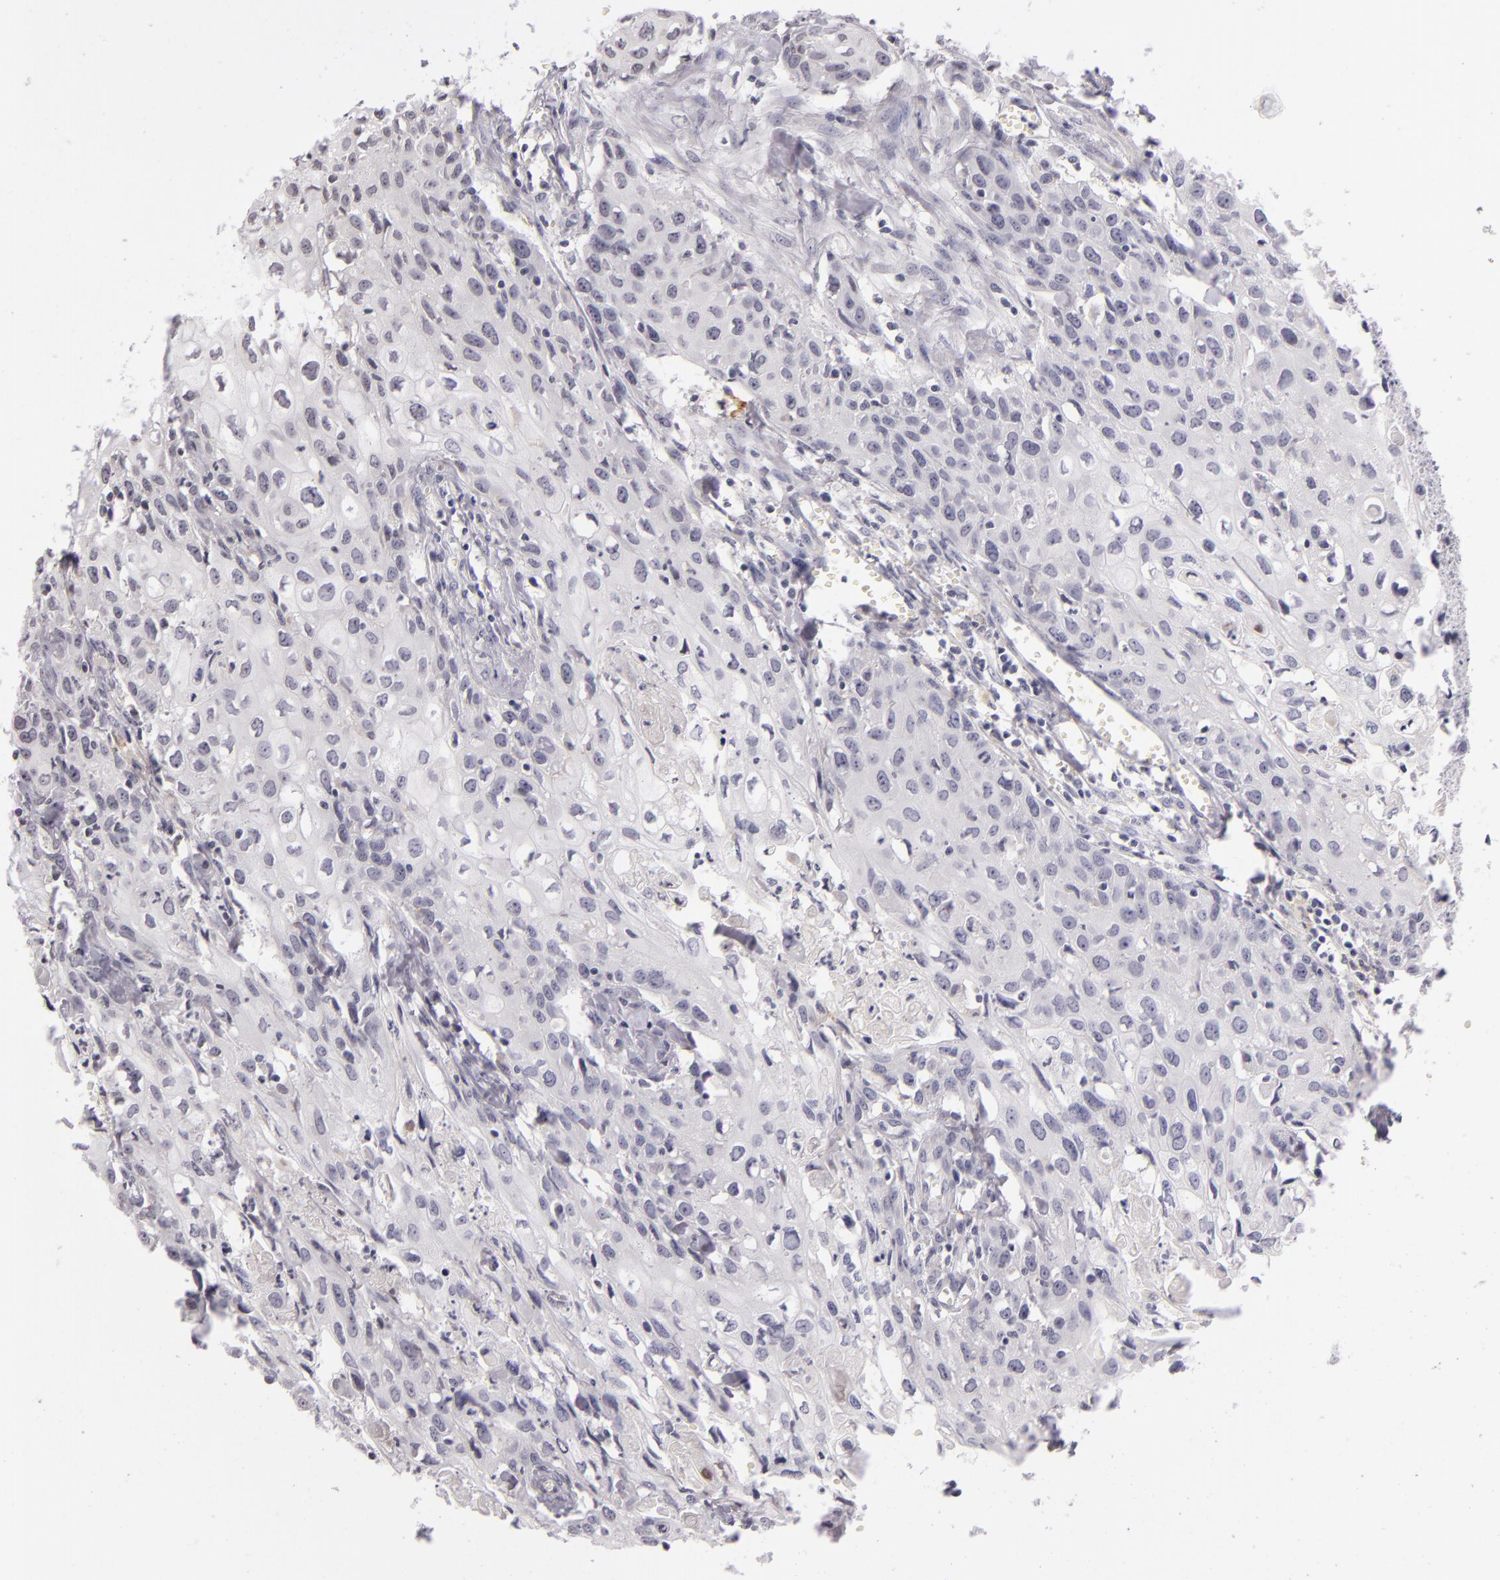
{"staining": {"intensity": "negative", "quantity": "none", "location": "none"}, "tissue": "urothelial cancer", "cell_type": "Tumor cells", "image_type": "cancer", "snomed": [{"axis": "morphology", "description": "Urothelial carcinoma, High grade"}, {"axis": "topography", "description": "Urinary bladder"}], "caption": "Immunohistochemistry of human high-grade urothelial carcinoma exhibits no positivity in tumor cells.", "gene": "CD40", "patient": {"sex": "male", "age": 54}}